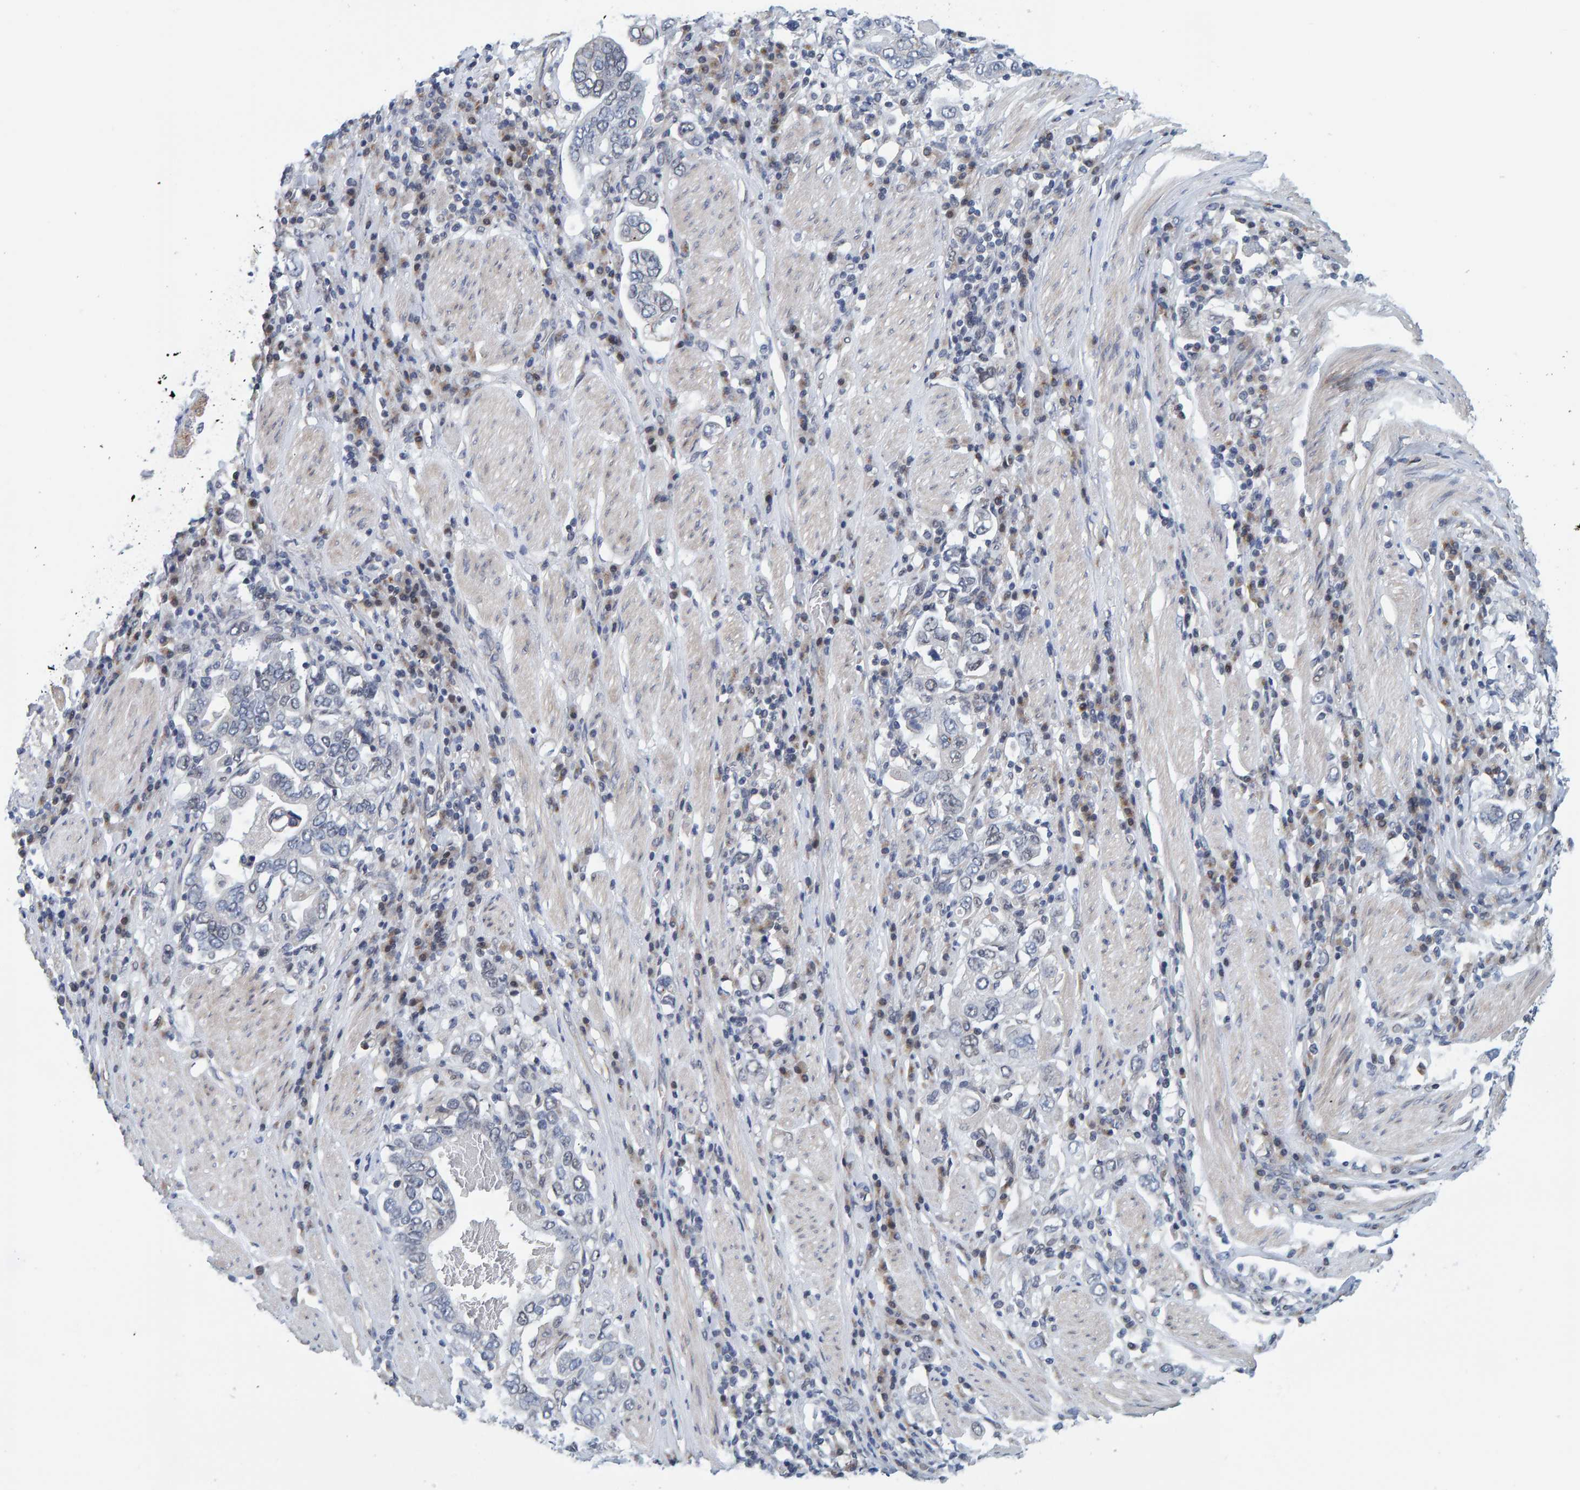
{"staining": {"intensity": "negative", "quantity": "none", "location": "none"}, "tissue": "stomach cancer", "cell_type": "Tumor cells", "image_type": "cancer", "snomed": [{"axis": "morphology", "description": "Adenocarcinoma, NOS"}, {"axis": "topography", "description": "Stomach, upper"}], "caption": "The histopathology image displays no significant expression in tumor cells of stomach cancer.", "gene": "SCRN2", "patient": {"sex": "male", "age": 62}}